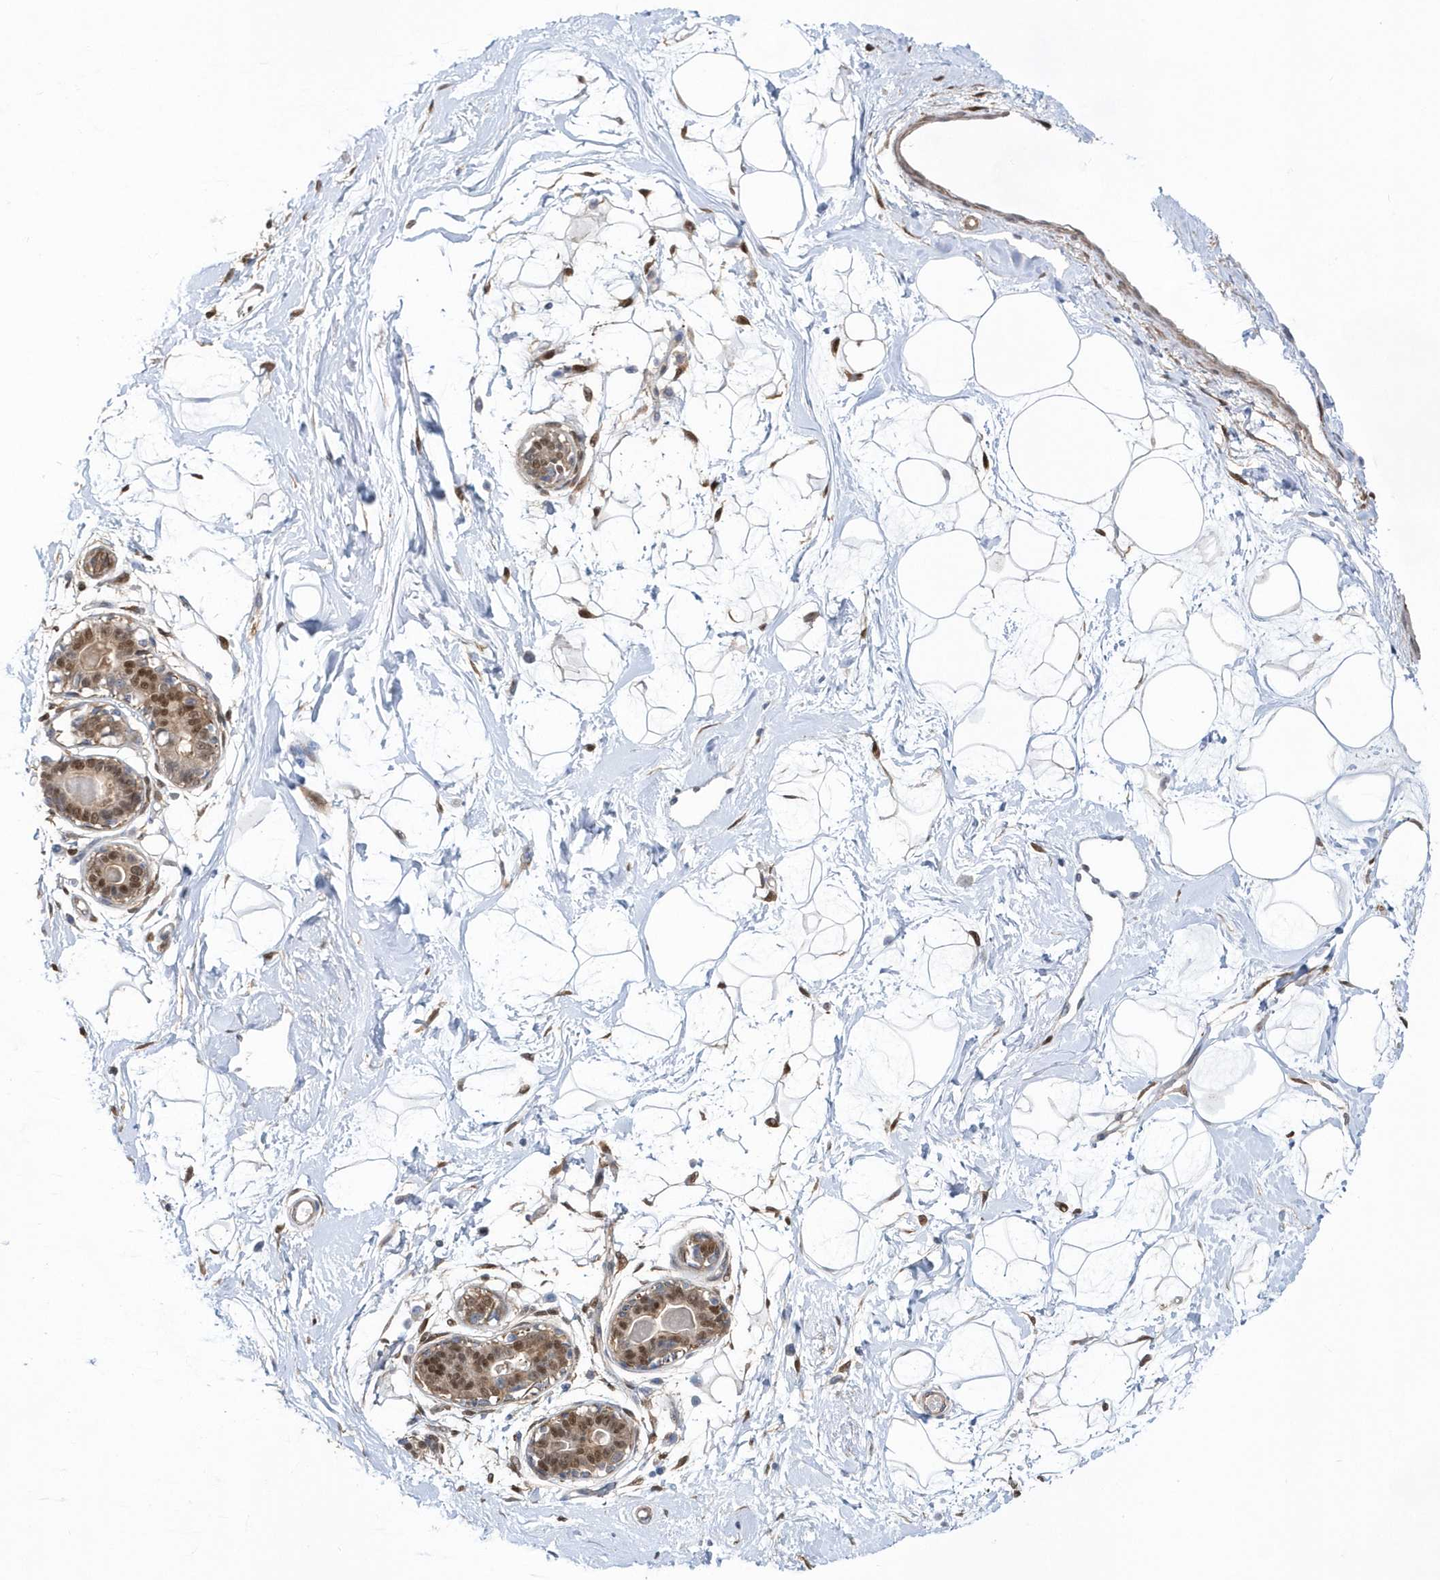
{"staining": {"intensity": "moderate", "quantity": ">75%", "location": "nuclear"}, "tissue": "breast", "cell_type": "Adipocytes", "image_type": "normal", "snomed": [{"axis": "morphology", "description": "Normal tissue, NOS"}, {"axis": "topography", "description": "Breast"}], "caption": "A brown stain shows moderate nuclear expression of a protein in adipocytes of normal human breast.", "gene": "BDH2", "patient": {"sex": "female", "age": 45}}